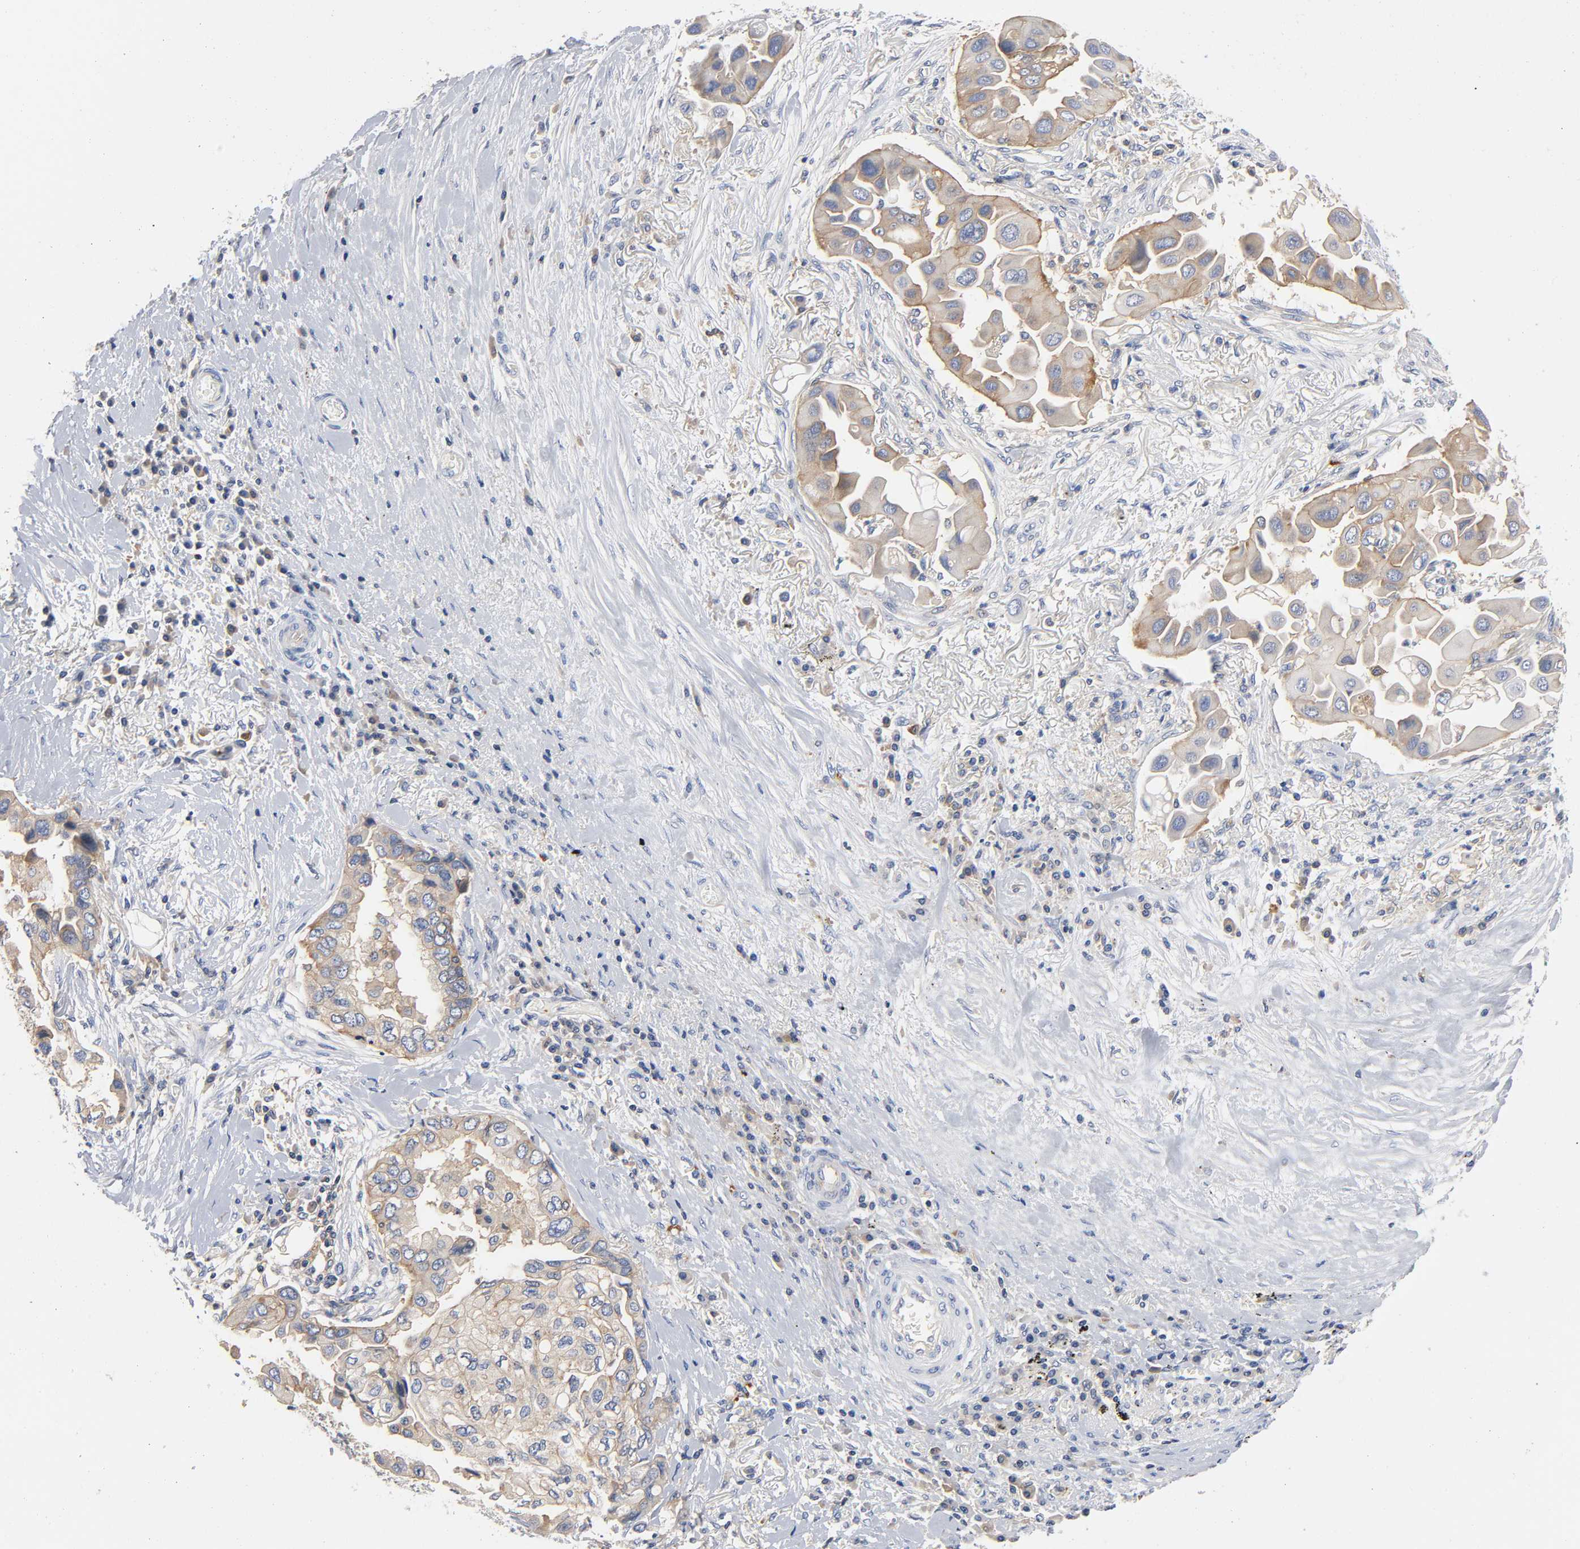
{"staining": {"intensity": "weak", "quantity": ">75%", "location": "cytoplasmic/membranous"}, "tissue": "lung cancer", "cell_type": "Tumor cells", "image_type": "cancer", "snomed": [{"axis": "morphology", "description": "Adenocarcinoma, NOS"}, {"axis": "topography", "description": "Lung"}], "caption": "Tumor cells demonstrate low levels of weak cytoplasmic/membranous positivity in approximately >75% of cells in lung cancer (adenocarcinoma).", "gene": "SRC", "patient": {"sex": "female", "age": 76}}